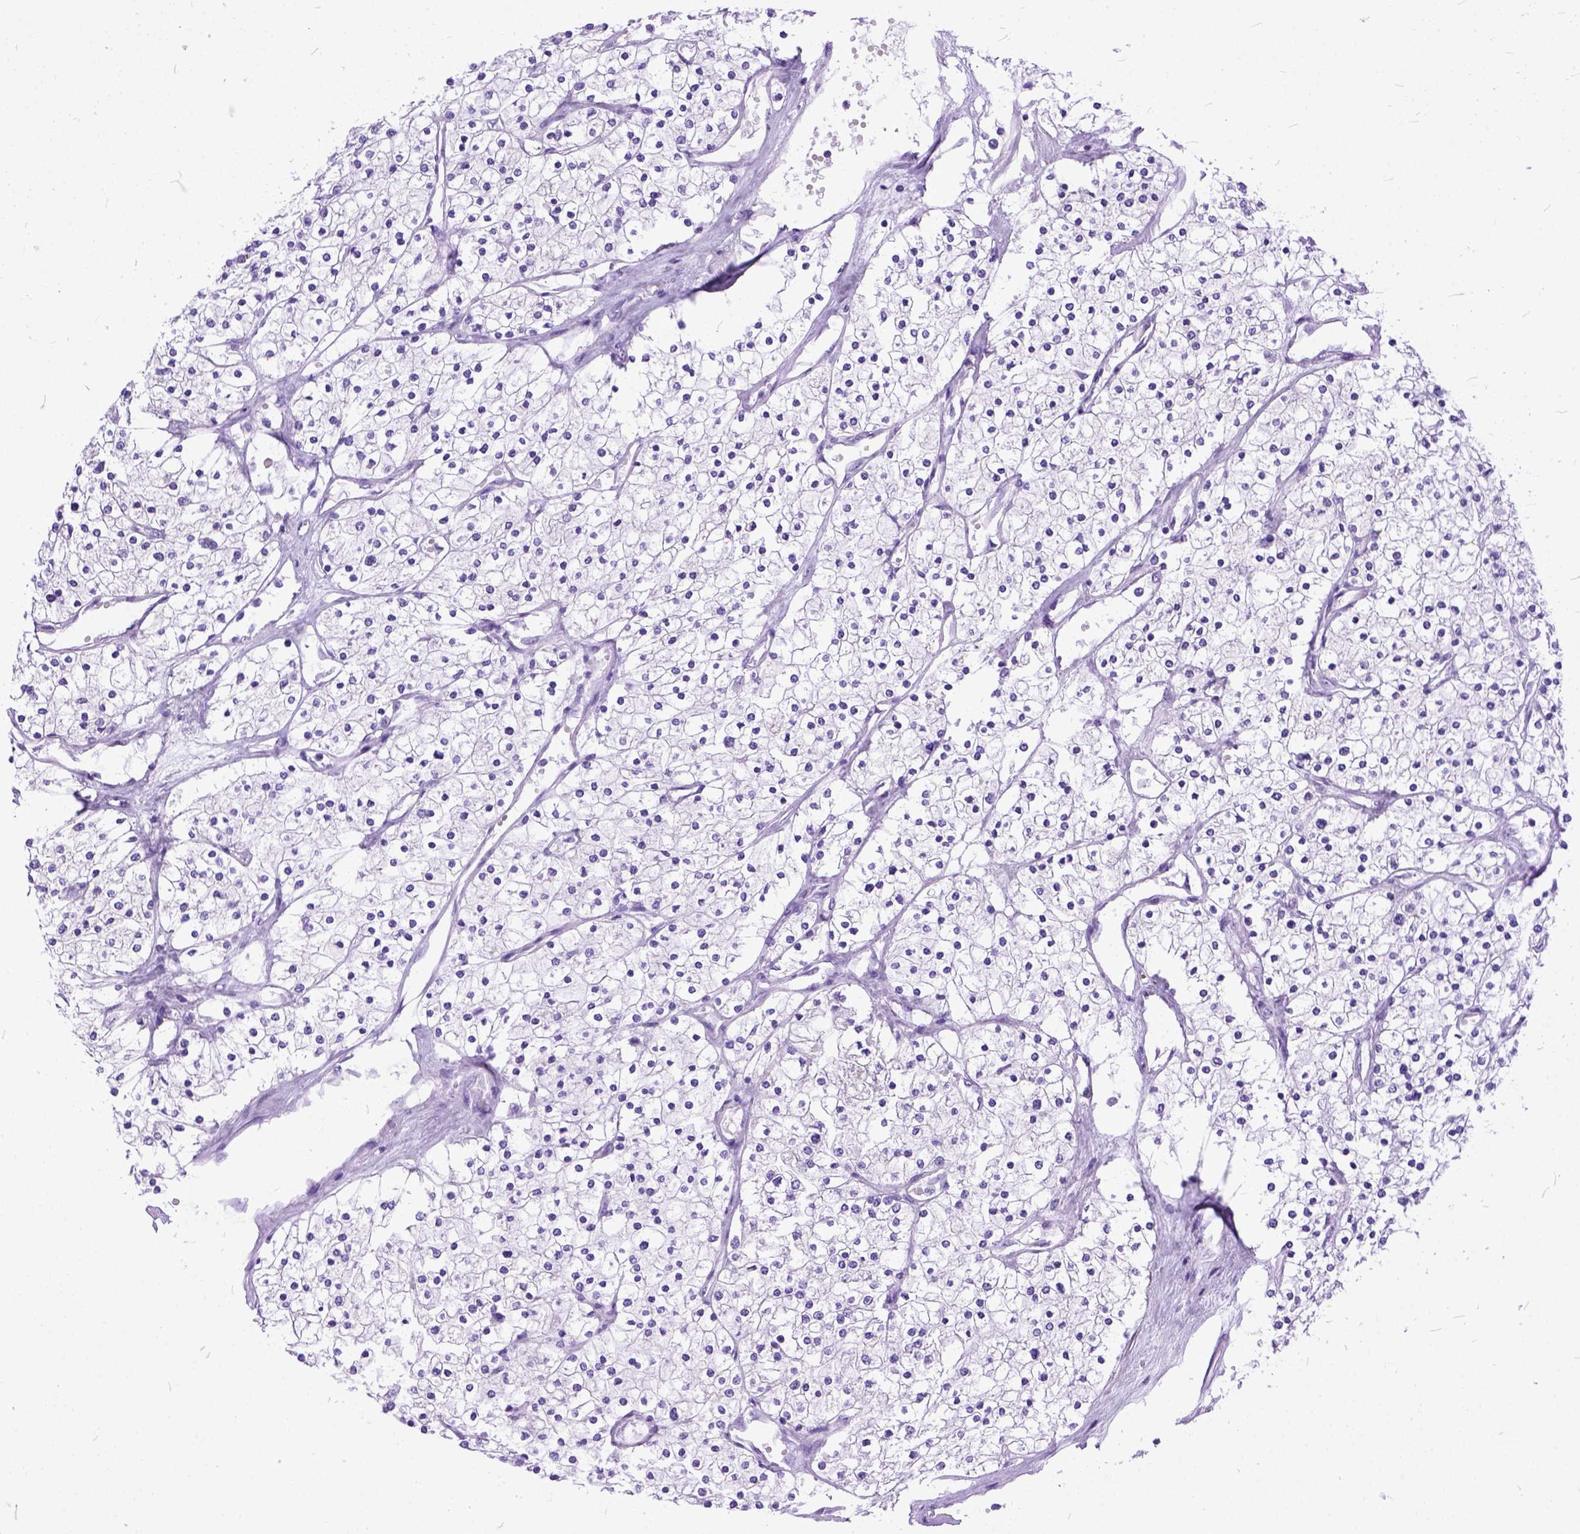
{"staining": {"intensity": "negative", "quantity": "none", "location": "none"}, "tissue": "renal cancer", "cell_type": "Tumor cells", "image_type": "cancer", "snomed": [{"axis": "morphology", "description": "Adenocarcinoma, NOS"}, {"axis": "topography", "description": "Kidney"}], "caption": "The image demonstrates no significant positivity in tumor cells of renal cancer (adenocarcinoma). Nuclei are stained in blue.", "gene": "PPL", "patient": {"sex": "male", "age": 80}}